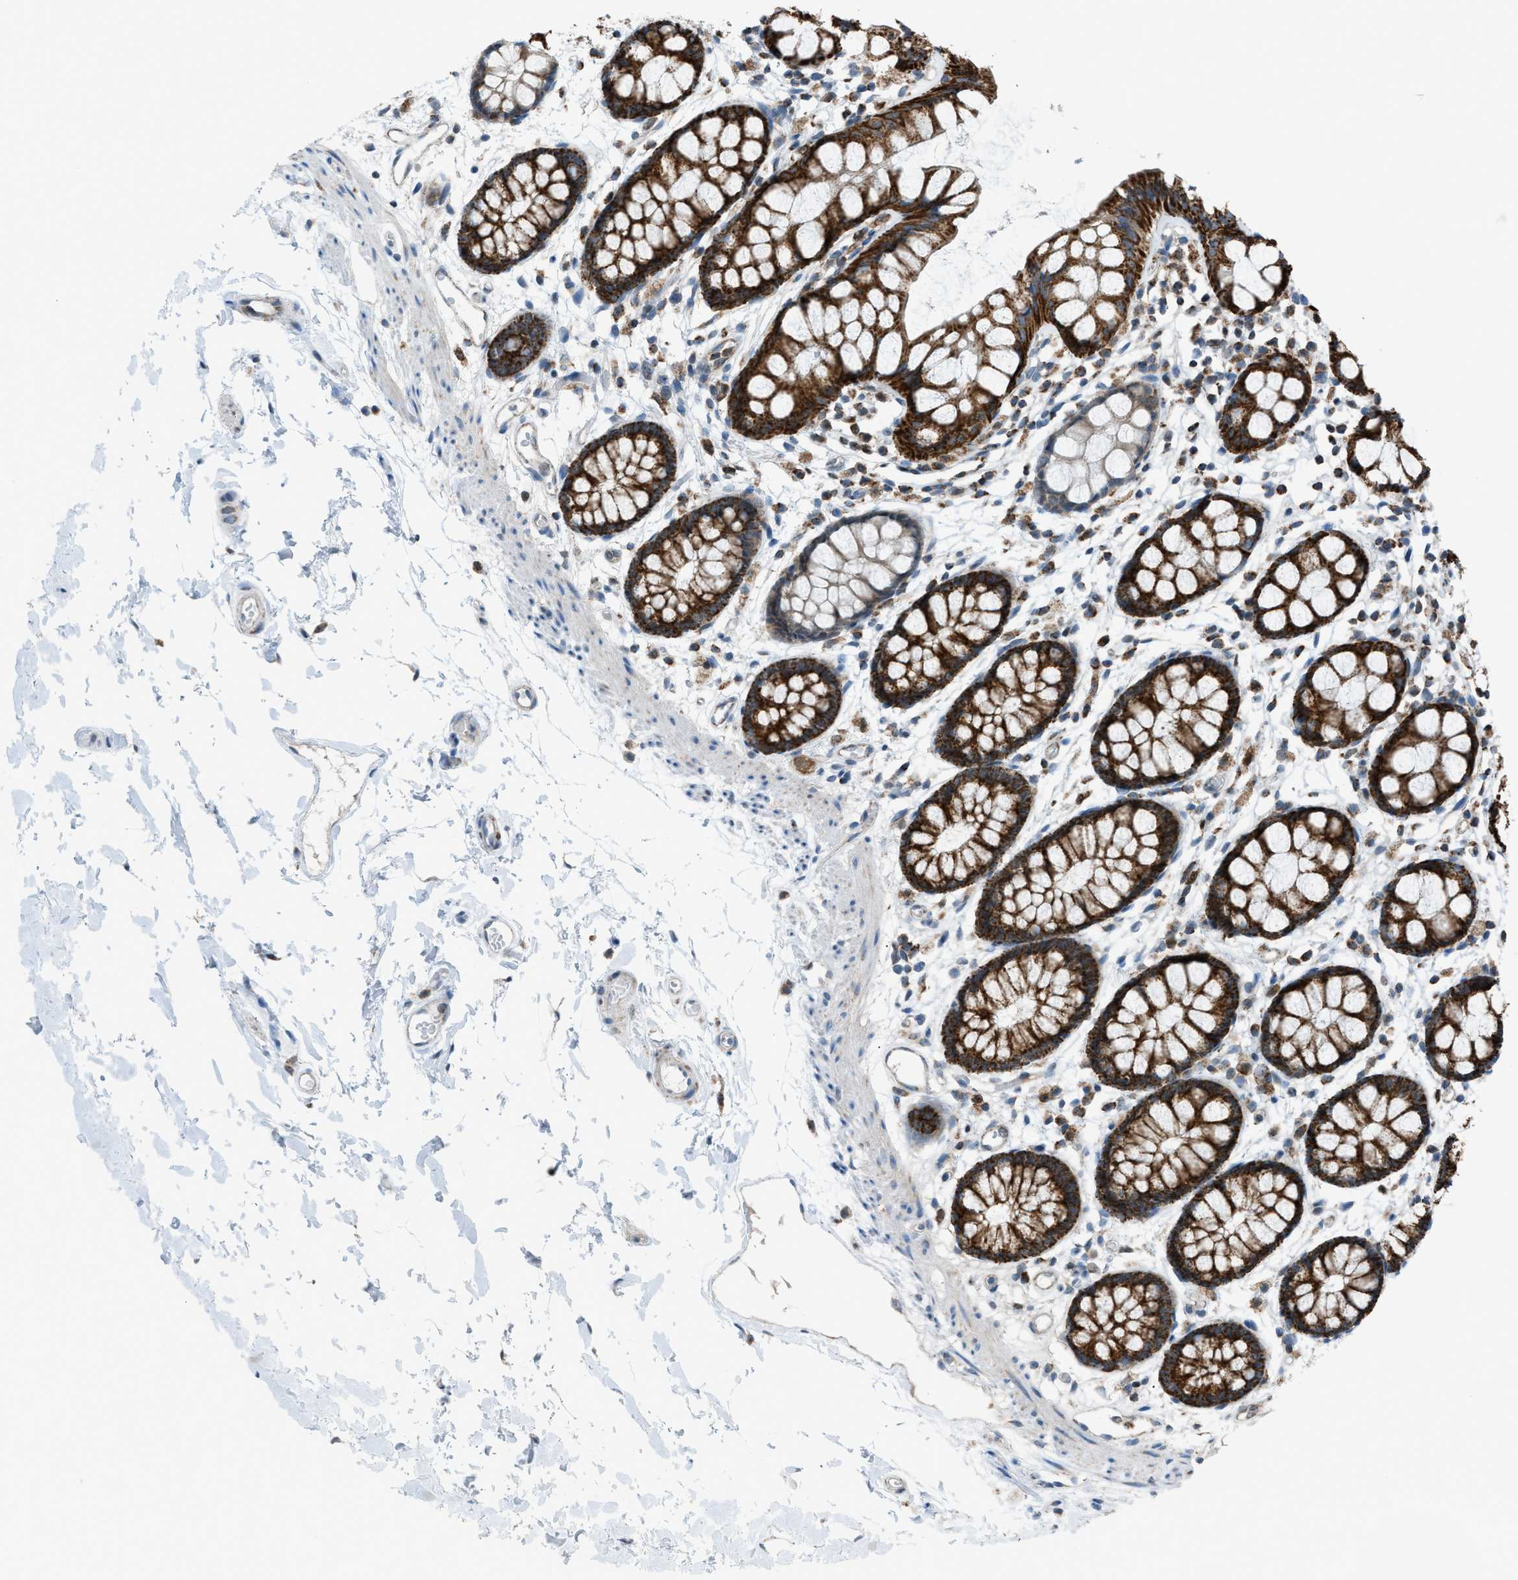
{"staining": {"intensity": "strong", "quantity": ">75%", "location": "cytoplasmic/membranous"}, "tissue": "rectum", "cell_type": "Glandular cells", "image_type": "normal", "snomed": [{"axis": "morphology", "description": "Normal tissue, NOS"}, {"axis": "topography", "description": "Rectum"}], "caption": "Human rectum stained for a protein (brown) demonstrates strong cytoplasmic/membranous positive staining in about >75% of glandular cells.", "gene": "SRM", "patient": {"sex": "female", "age": 66}}